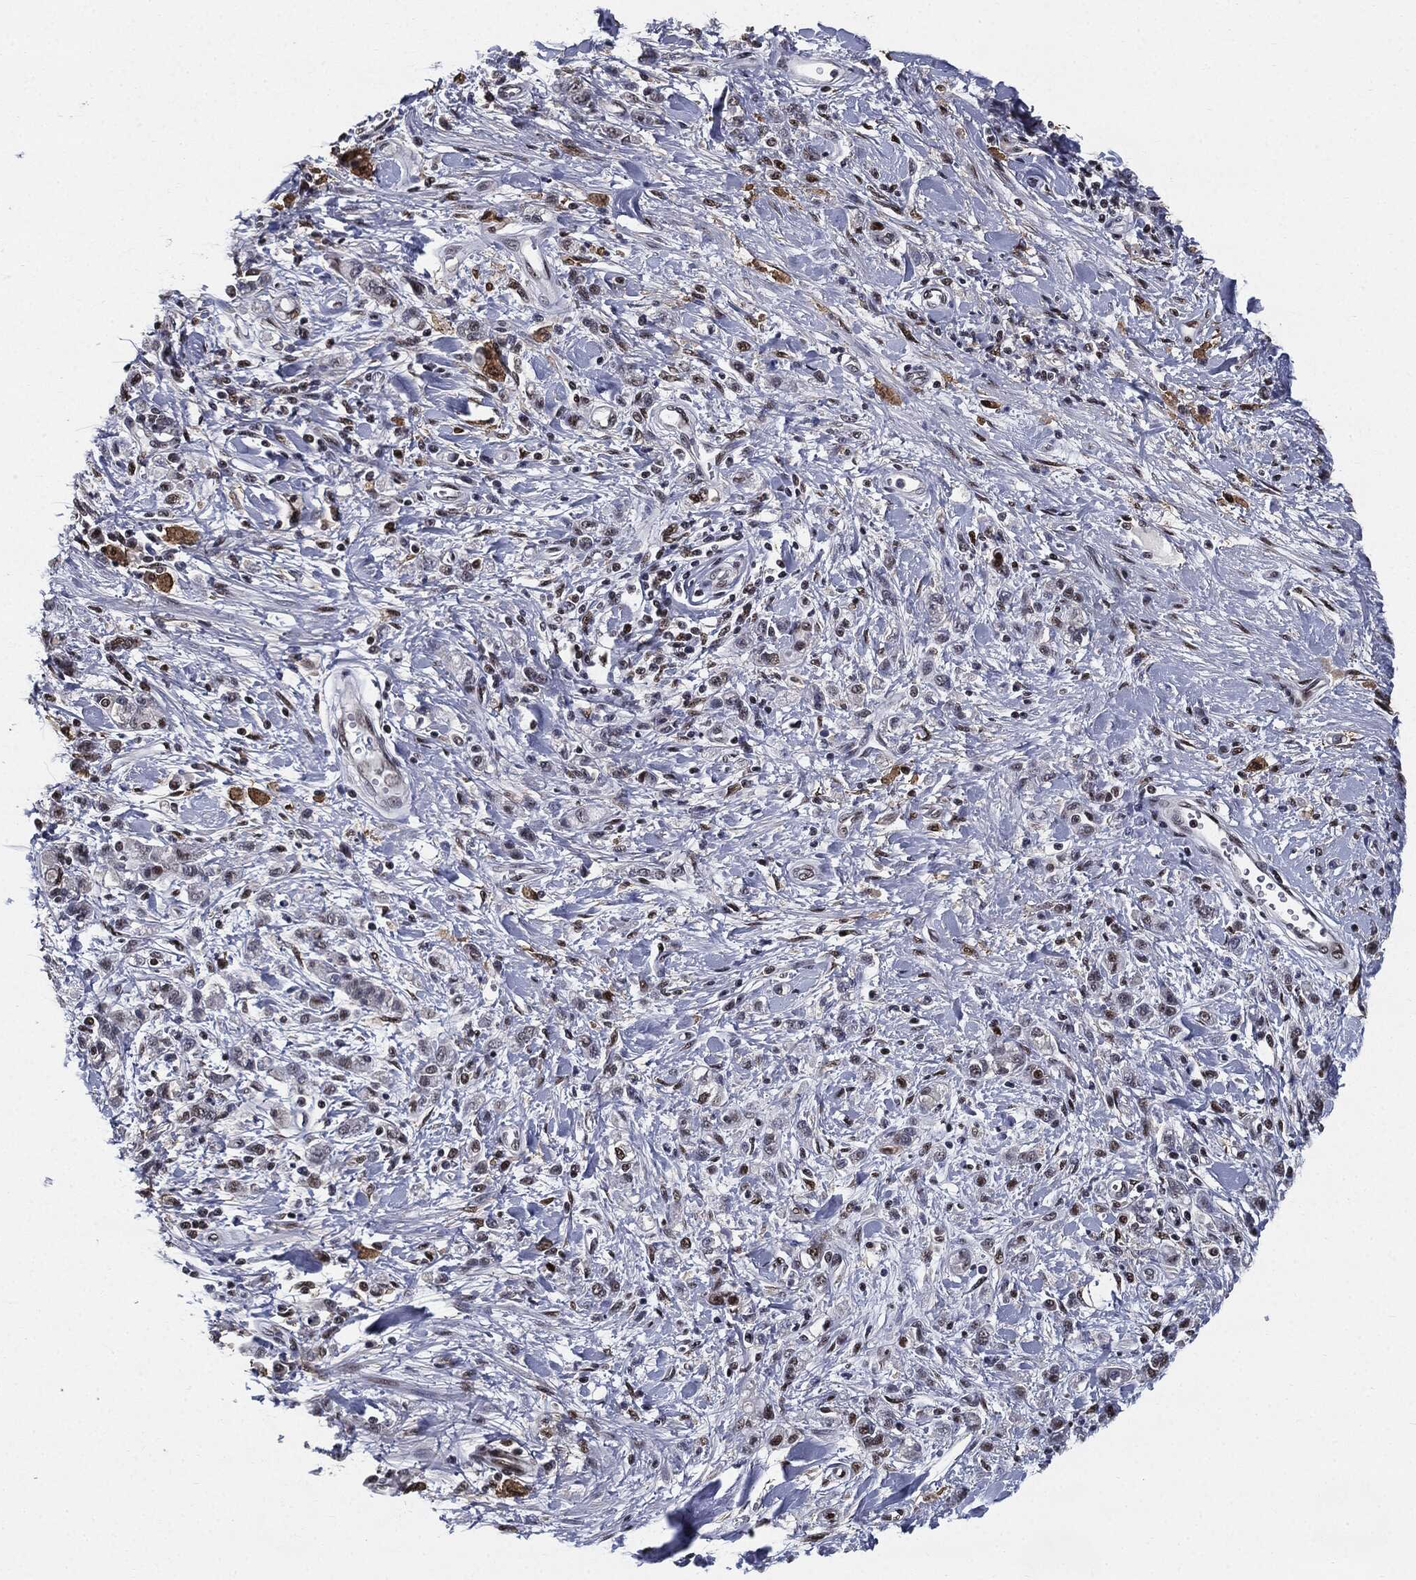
{"staining": {"intensity": "strong", "quantity": "25%-75%", "location": "cytoplasmic/membranous"}, "tissue": "stomach cancer", "cell_type": "Tumor cells", "image_type": "cancer", "snomed": [{"axis": "morphology", "description": "Adenocarcinoma, NOS"}, {"axis": "topography", "description": "Stomach"}], "caption": "There is high levels of strong cytoplasmic/membranous positivity in tumor cells of stomach cancer, as demonstrated by immunohistochemical staining (brown color).", "gene": "JUN", "patient": {"sex": "male", "age": 77}}